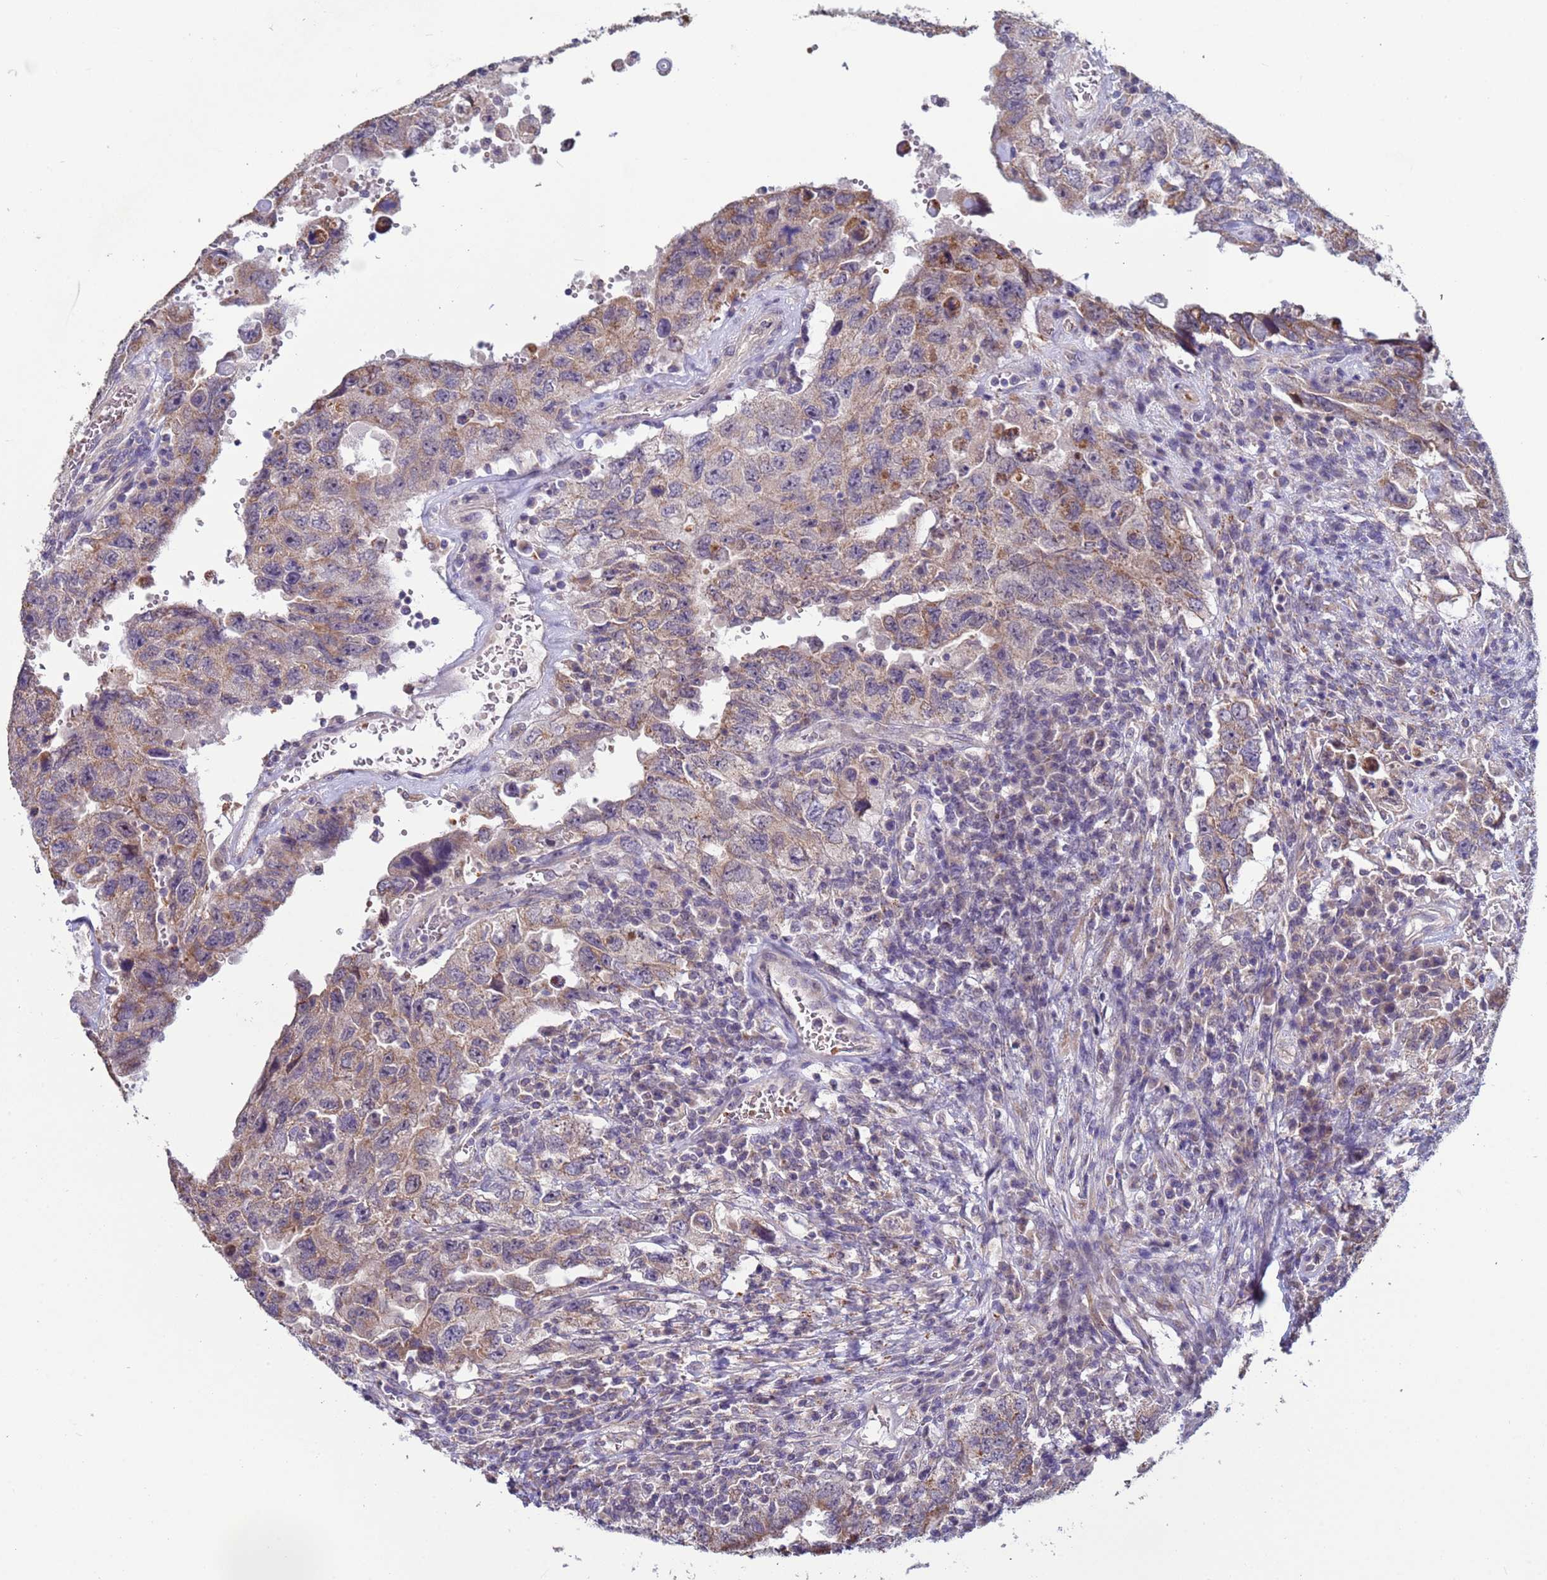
{"staining": {"intensity": "weak", "quantity": ">75%", "location": "cytoplasmic/membranous"}, "tissue": "testis cancer", "cell_type": "Tumor cells", "image_type": "cancer", "snomed": [{"axis": "morphology", "description": "Carcinoma, Embryonal, NOS"}, {"axis": "topography", "description": "Testis"}], "caption": "This is a histology image of IHC staining of testis cancer, which shows weak staining in the cytoplasmic/membranous of tumor cells.", "gene": "CLHC1", "patient": {"sex": "male", "age": 26}}